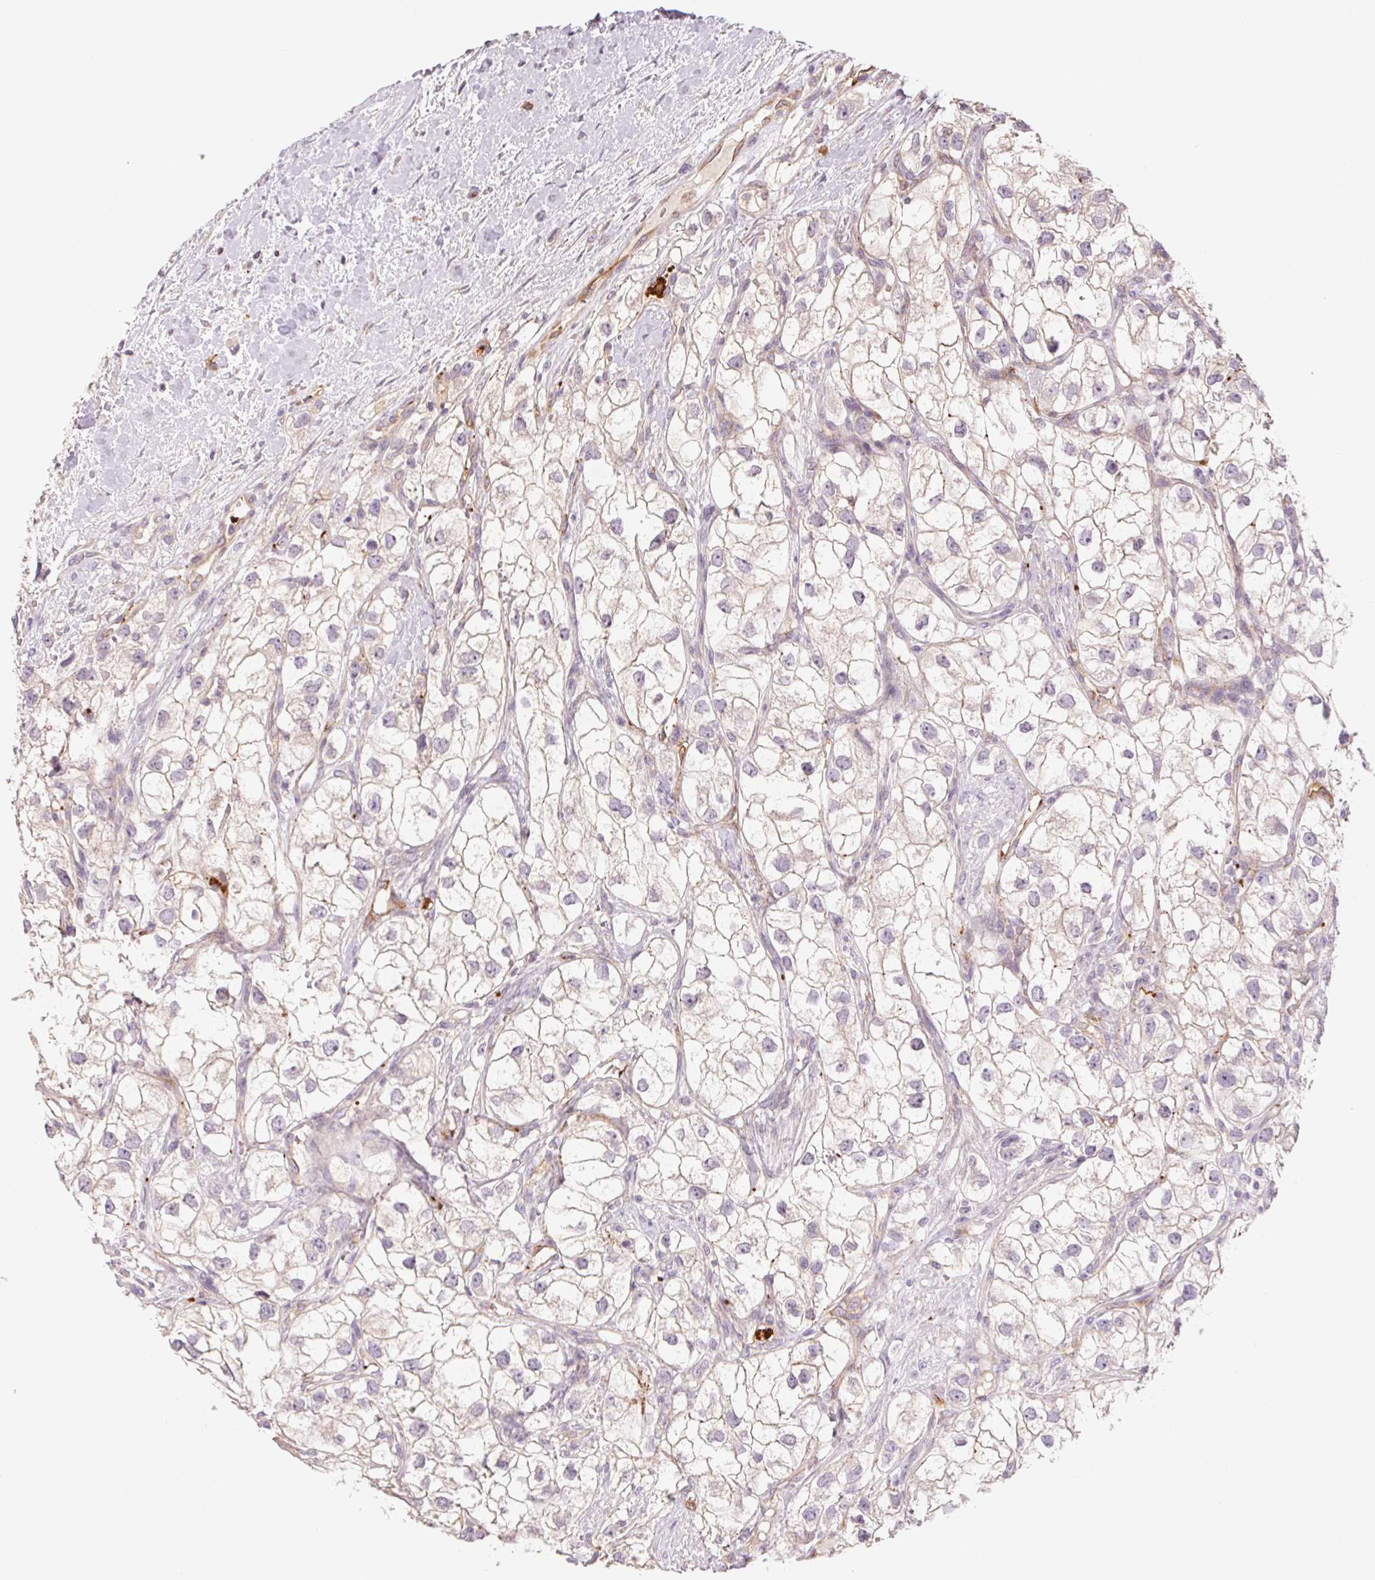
{"staining": {"intensity": "negative", "quantity": "none", "location": "none"}, "tissue": "renal cancer", "cell_type": "Tumor cells", "image_type": "cancer", "snomed": [{"axis": "morphology", "description": "Adenocarcinoma, NOS"}, {"axis": "topography", "description": "Kidney"}], "caption": "The micrograph shows no staining of tumor cells in renal adenocarcinoma.", "gene": "ANKRD13B", "patient": {"sex": "male", "age": 59}}